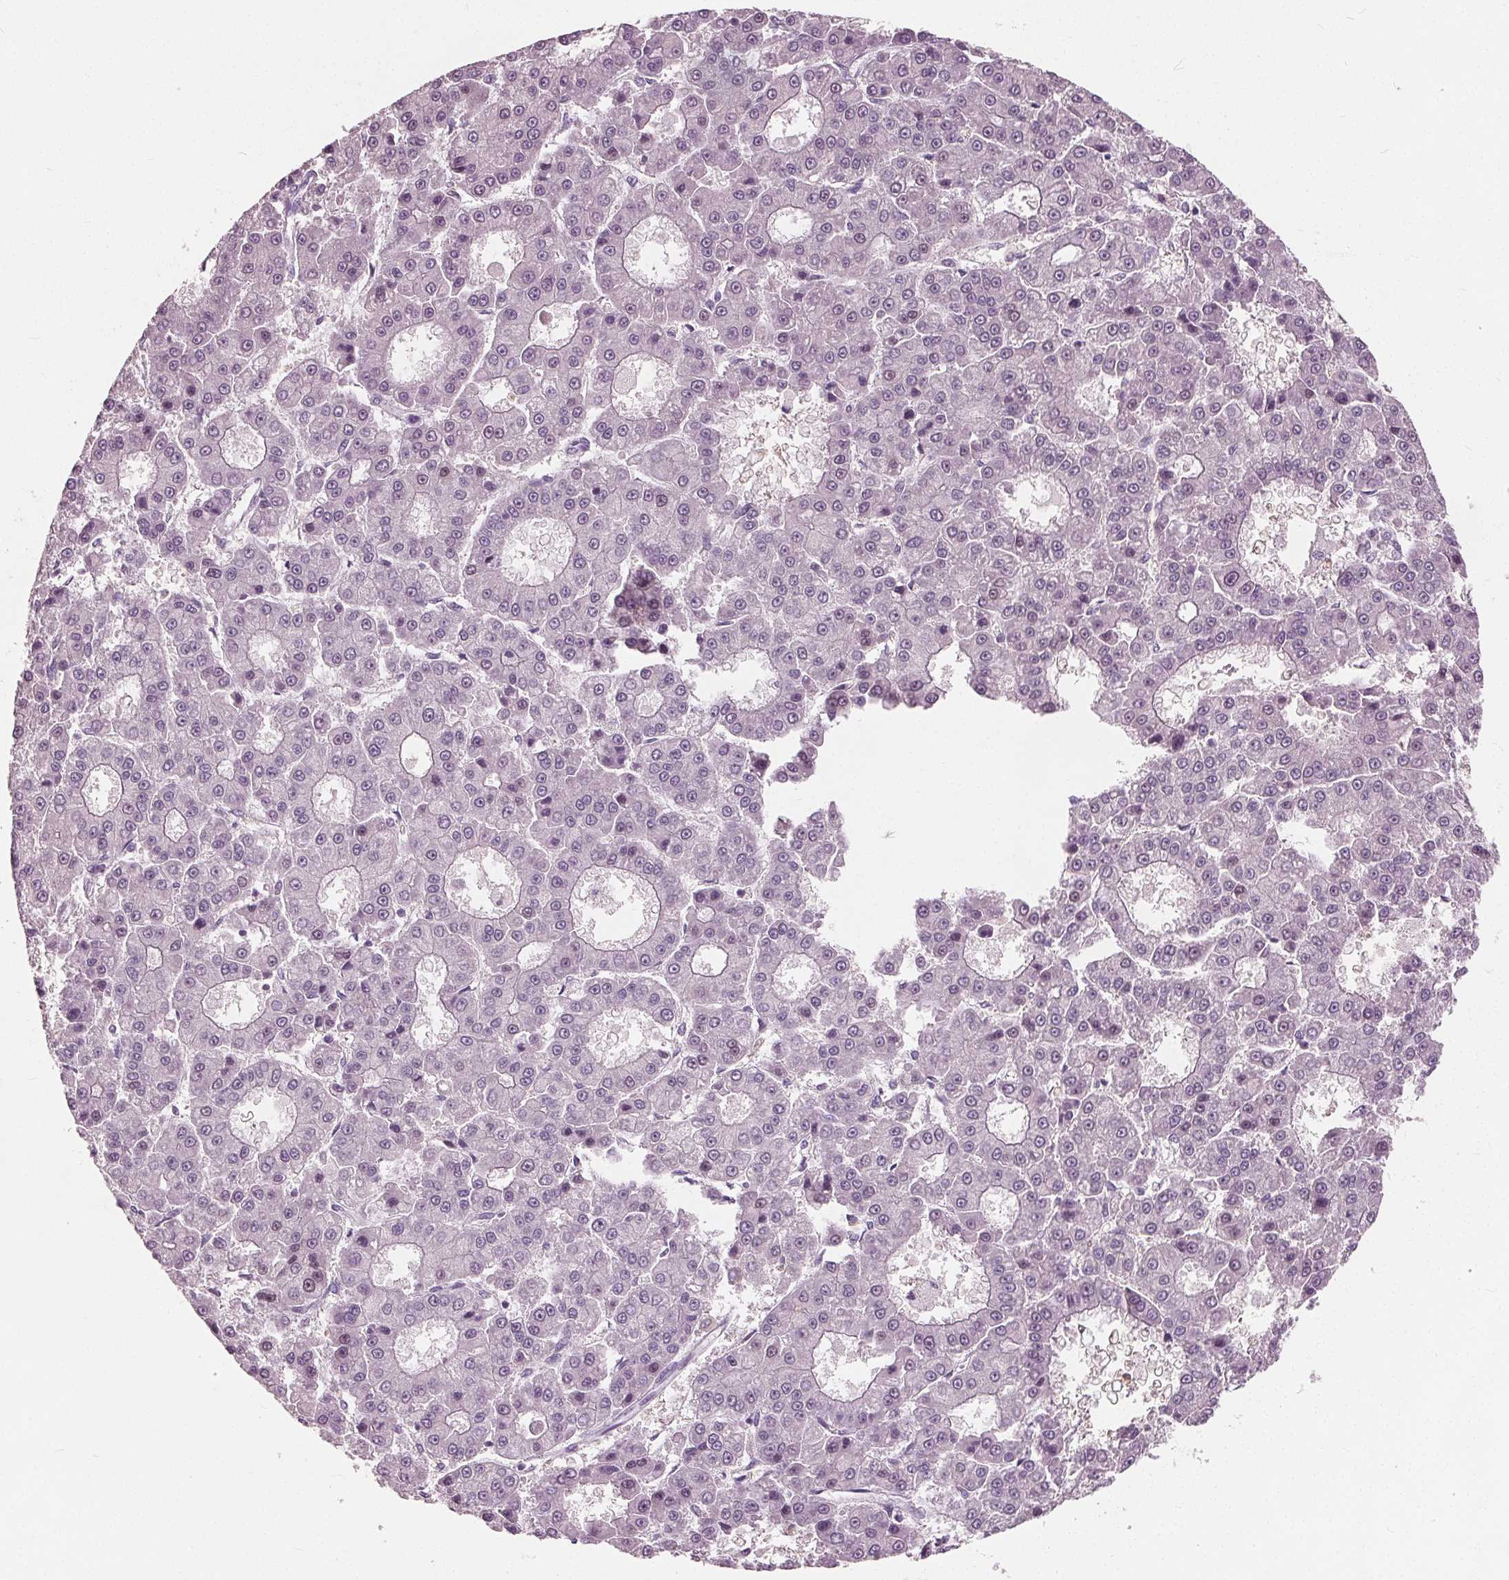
{"staining": {"intensity": "negative", "quantity": "none", "location": "none"}, "tissue": "liver cancer", "cell_type": "Tumor cells", "image_type": "cancer", "snomed": [{"axis": "morphology", "description": "Carcinoma, Hepatocellular, NOS"}, {"axis": "topography", "description": "Liver"}], "caption": "A photomicrograph of liver cancer (hepatocellular carcinoma) stained for a protein reveals no brown staining in tumor cells.", "gene": "TKFC", "patient": {"sex": "male", "age": 70}}